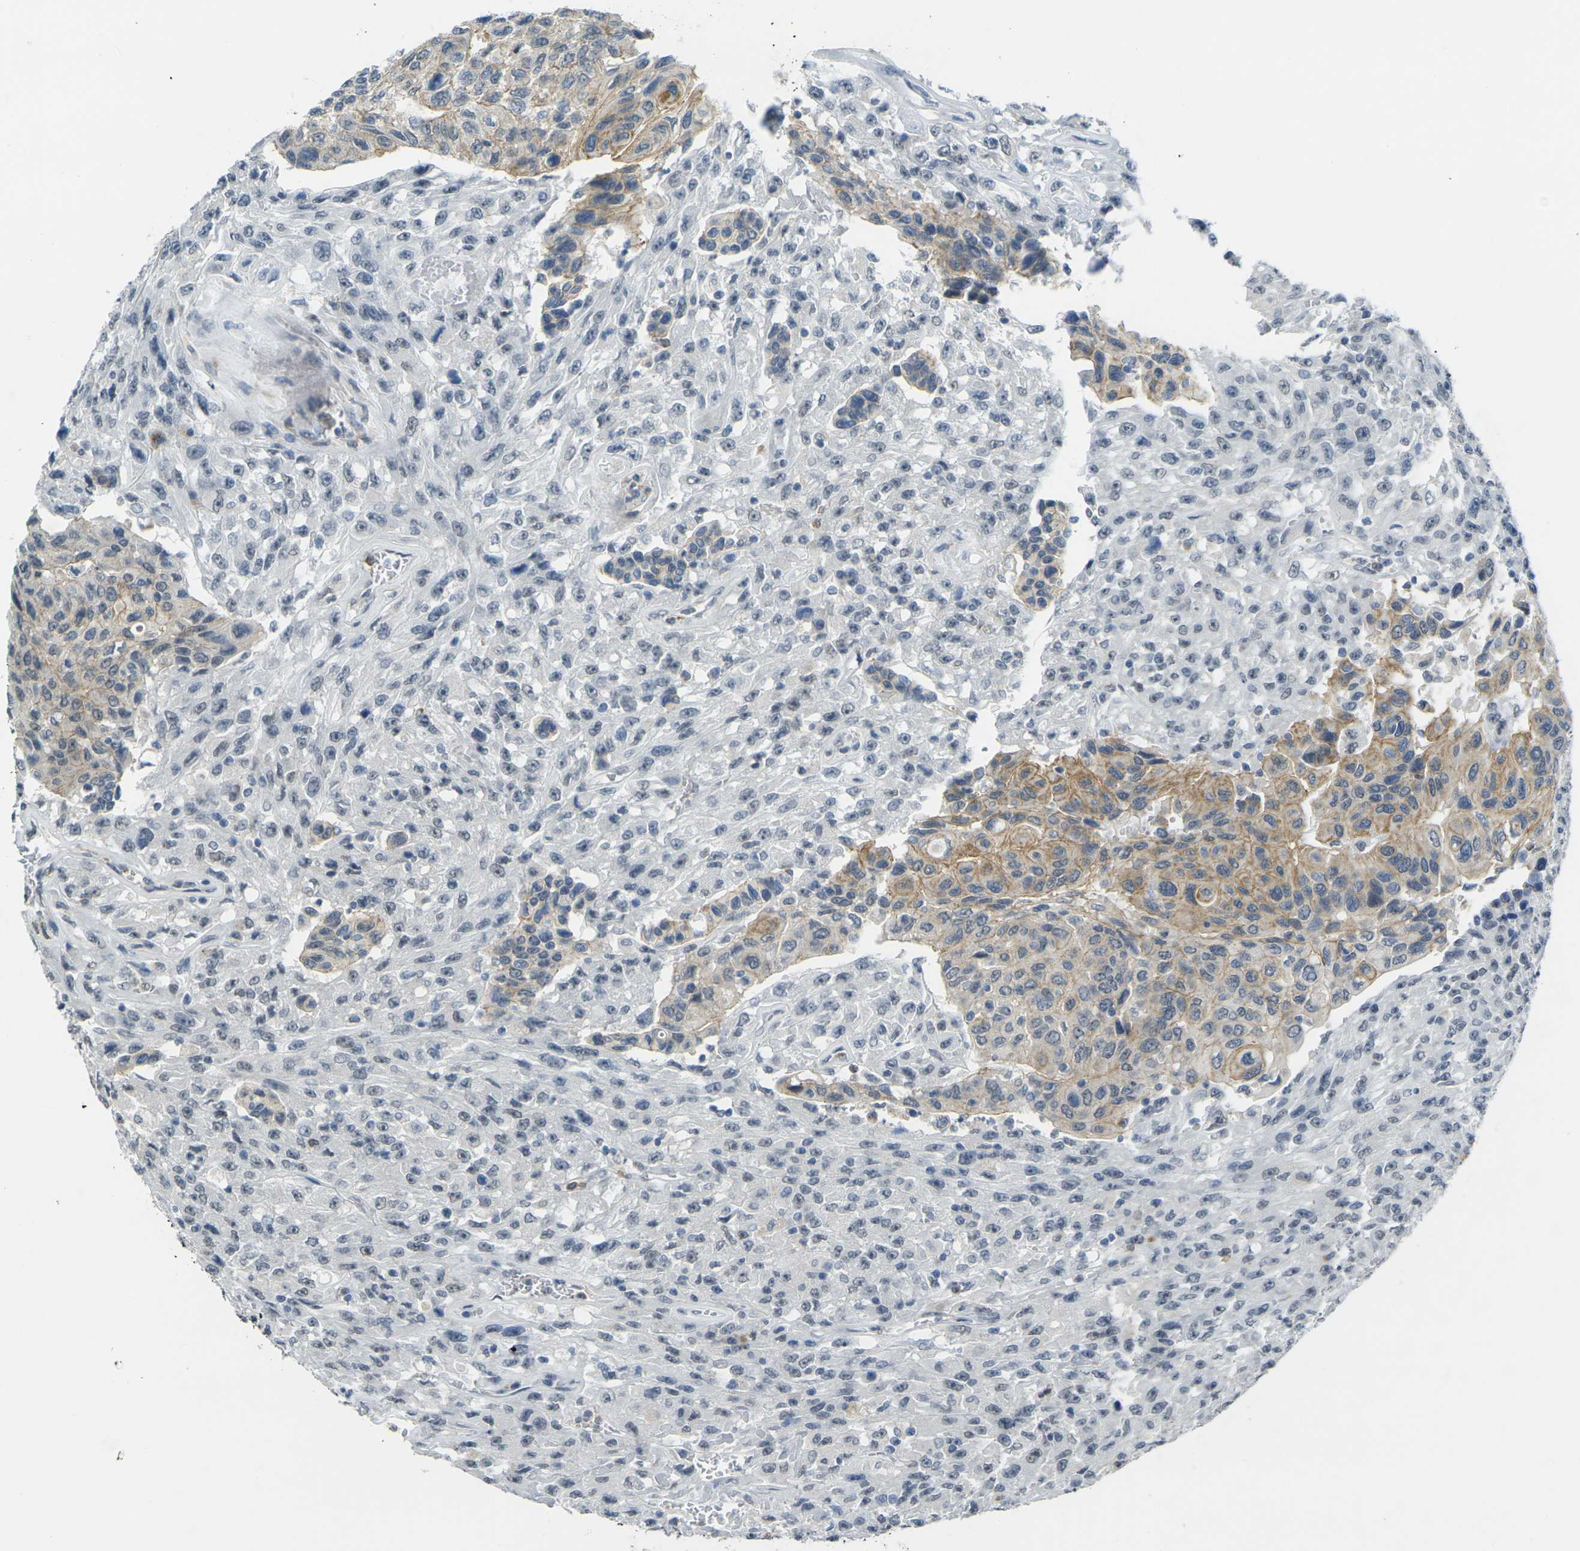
{"staining": {"intensity": "moderate", "quantity": ">75%", "location": "cytoplasmic/membranous"}, "tissue": "urothelial cancer", "cell_type": "Tumor cells", "image_type": "cancer", "snomed": [{"axis": "morphology", "description": "Urothelial carcinoma, High grade"}, {"axis": "topography", "description": "Urinary bladder"}], "caption": "Immunohistochemical staining of human urothelial carcinoma (high-grade) reveals moderate cytoplasmic/membranous protein positivity in about >75% of tumor cells.", "gene": "SPTBN2", "patient": {"sex": "male", "age": 66}}